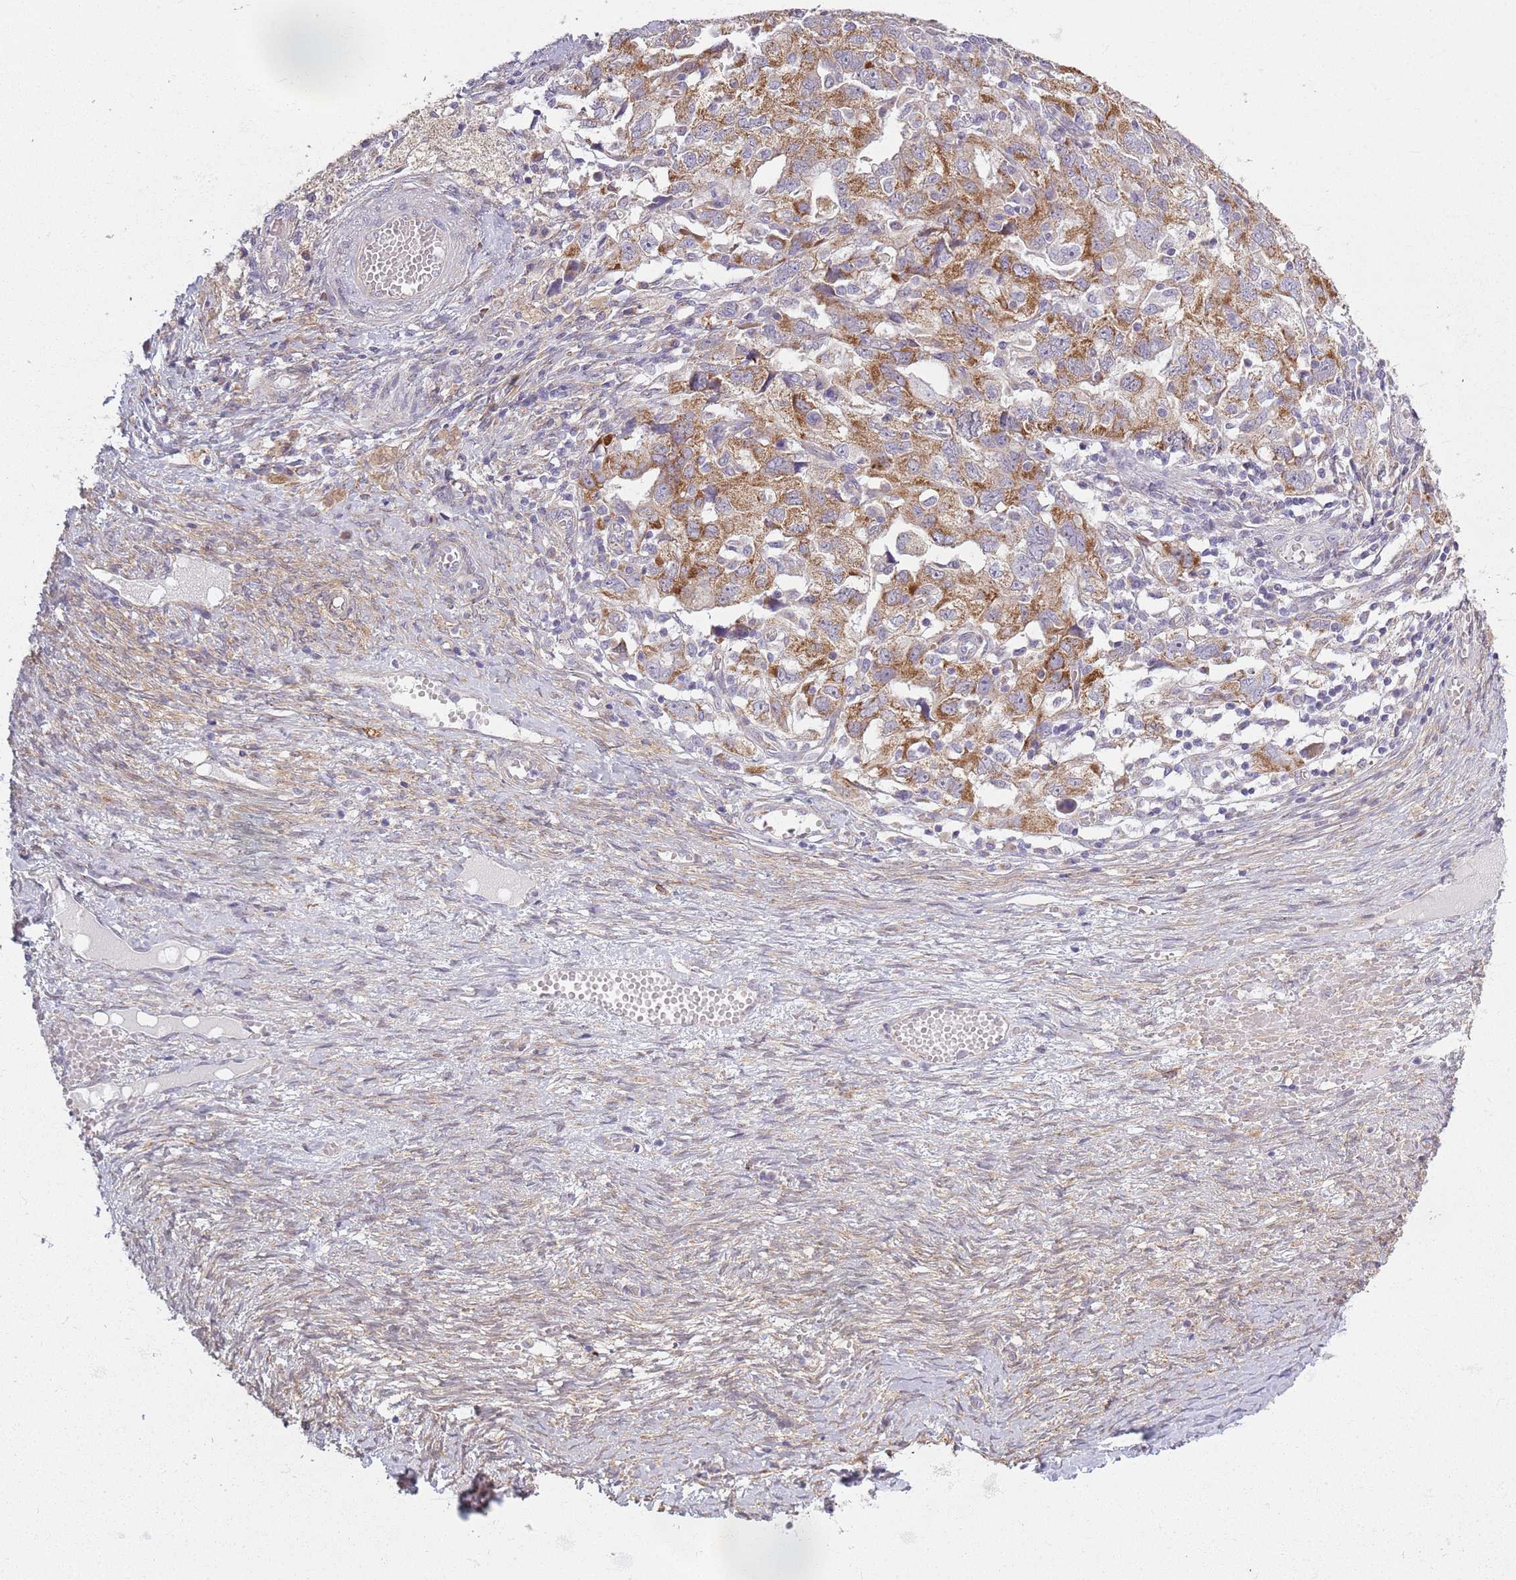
{"staining": {"intensity": "moderate", "quantity": ">75%", "location": "cytoplasmic/membranous"}, "tissue": "ovarian cancer", "cell_type": "Tumor cells", "image_type": "cancer", "snomed": [{"axis": "morphology", "description": "Carcinoma, NOS"}, {"axis": "morphology", "description": "Cystadenocarcinoma, serous, NOS"}, {"axis": "topography", "description": "Ovary"}], "caption": "Immunohistochemical staining of human ovarian serous cystadenocarcinoma reveals moderate cytoplasmic/membranous protein expression in approximately >75% of tumor cells.", "gene": "COQ5", "patient": {"sex": "female", "age": 69}}